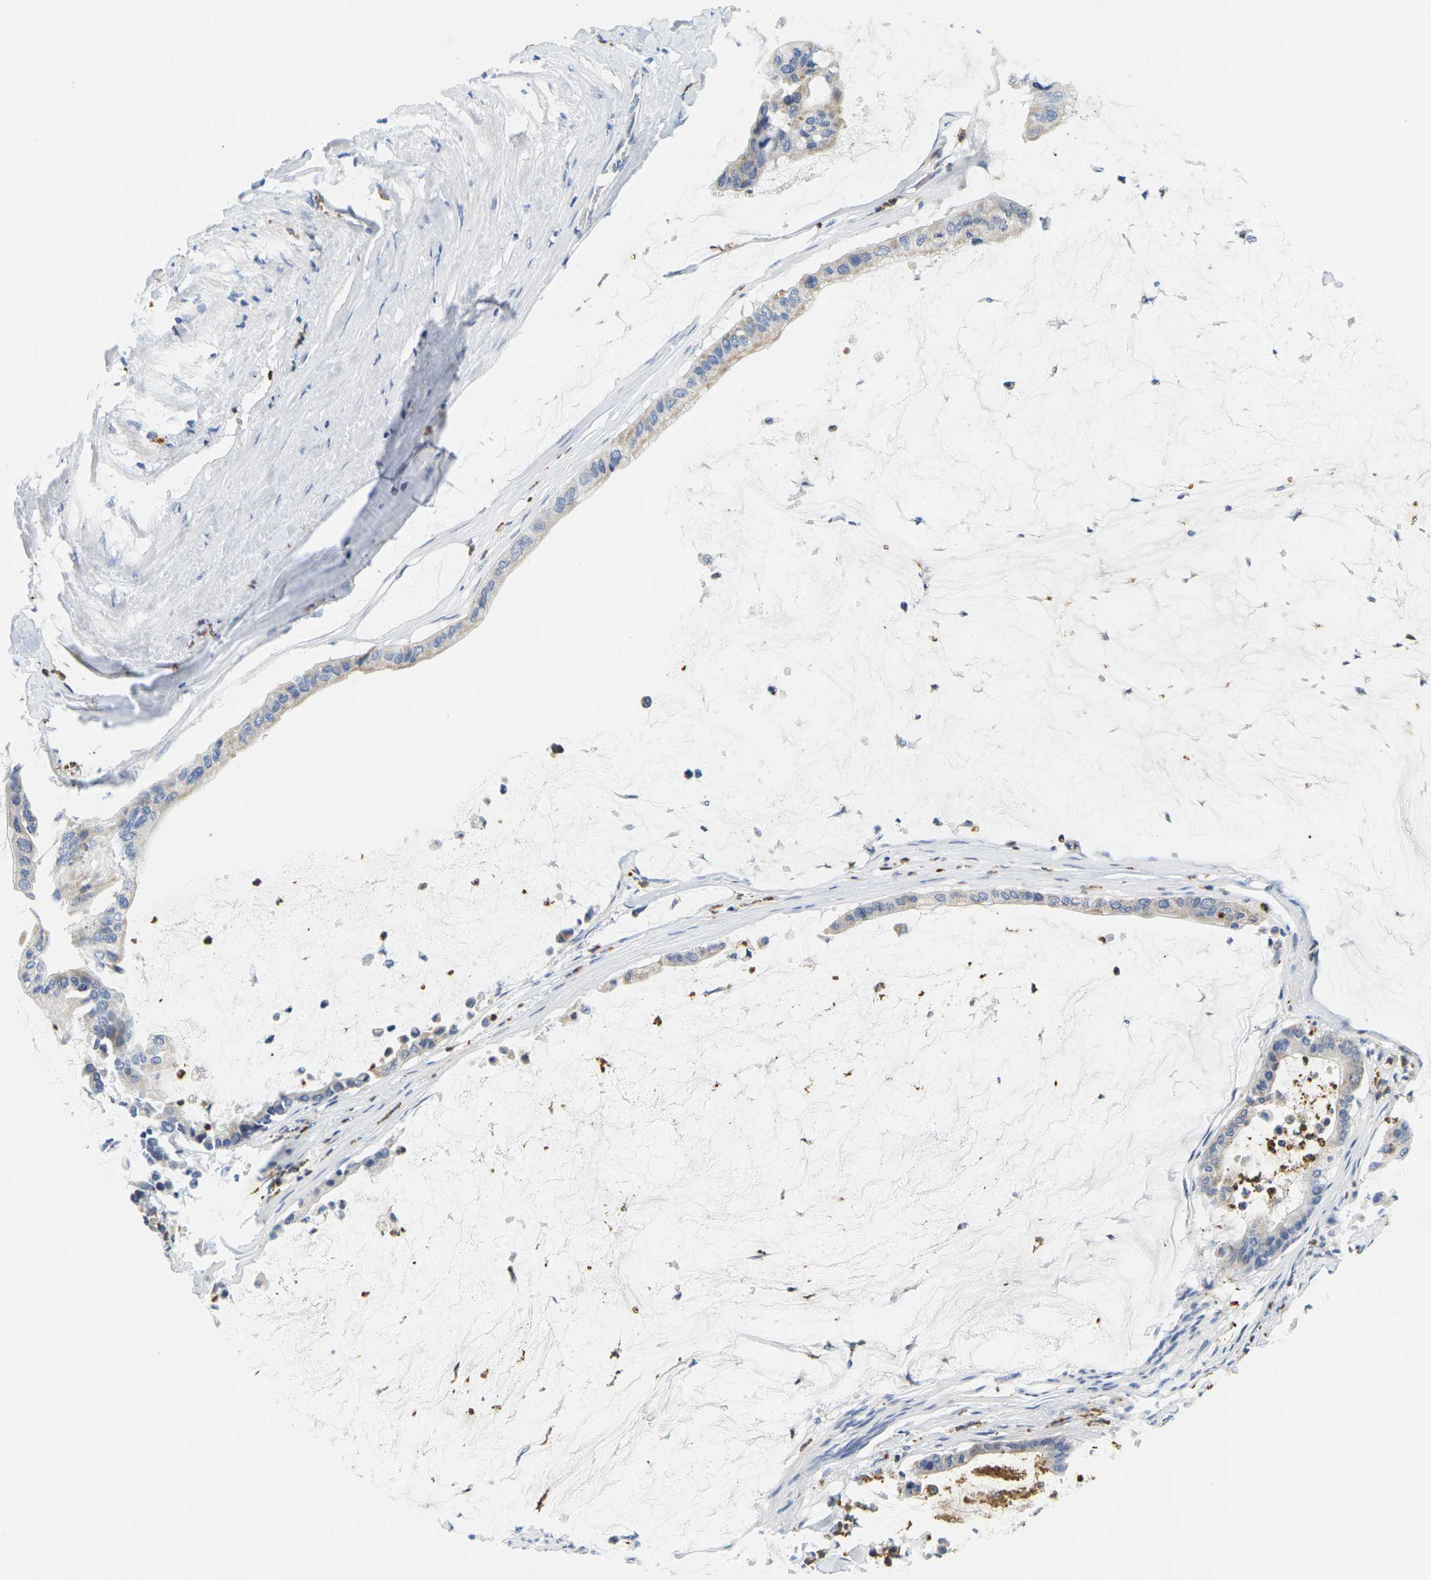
{"staining": {"intensity": "weak", "quantity": "<25%", "location": "cytoplasmic/membranous"}, "tissue": "pancreatic cancer", "cell_type": "Tumor cells", "image_type": "cancer", "snomed": [{"axis": "morphology", "description": "Adenocarcinoma, NOS"}, {"axis": "topography", "description": "Pancreas"}], "caption": "Histopathology image shows no protein staining in tumor cells of pancreatic cancer tissue. (DAB IHC visualized using brightfield microscopy, high magnification).", "gene": "KLK5", "patient": {"sex": "male", "age": 41}}